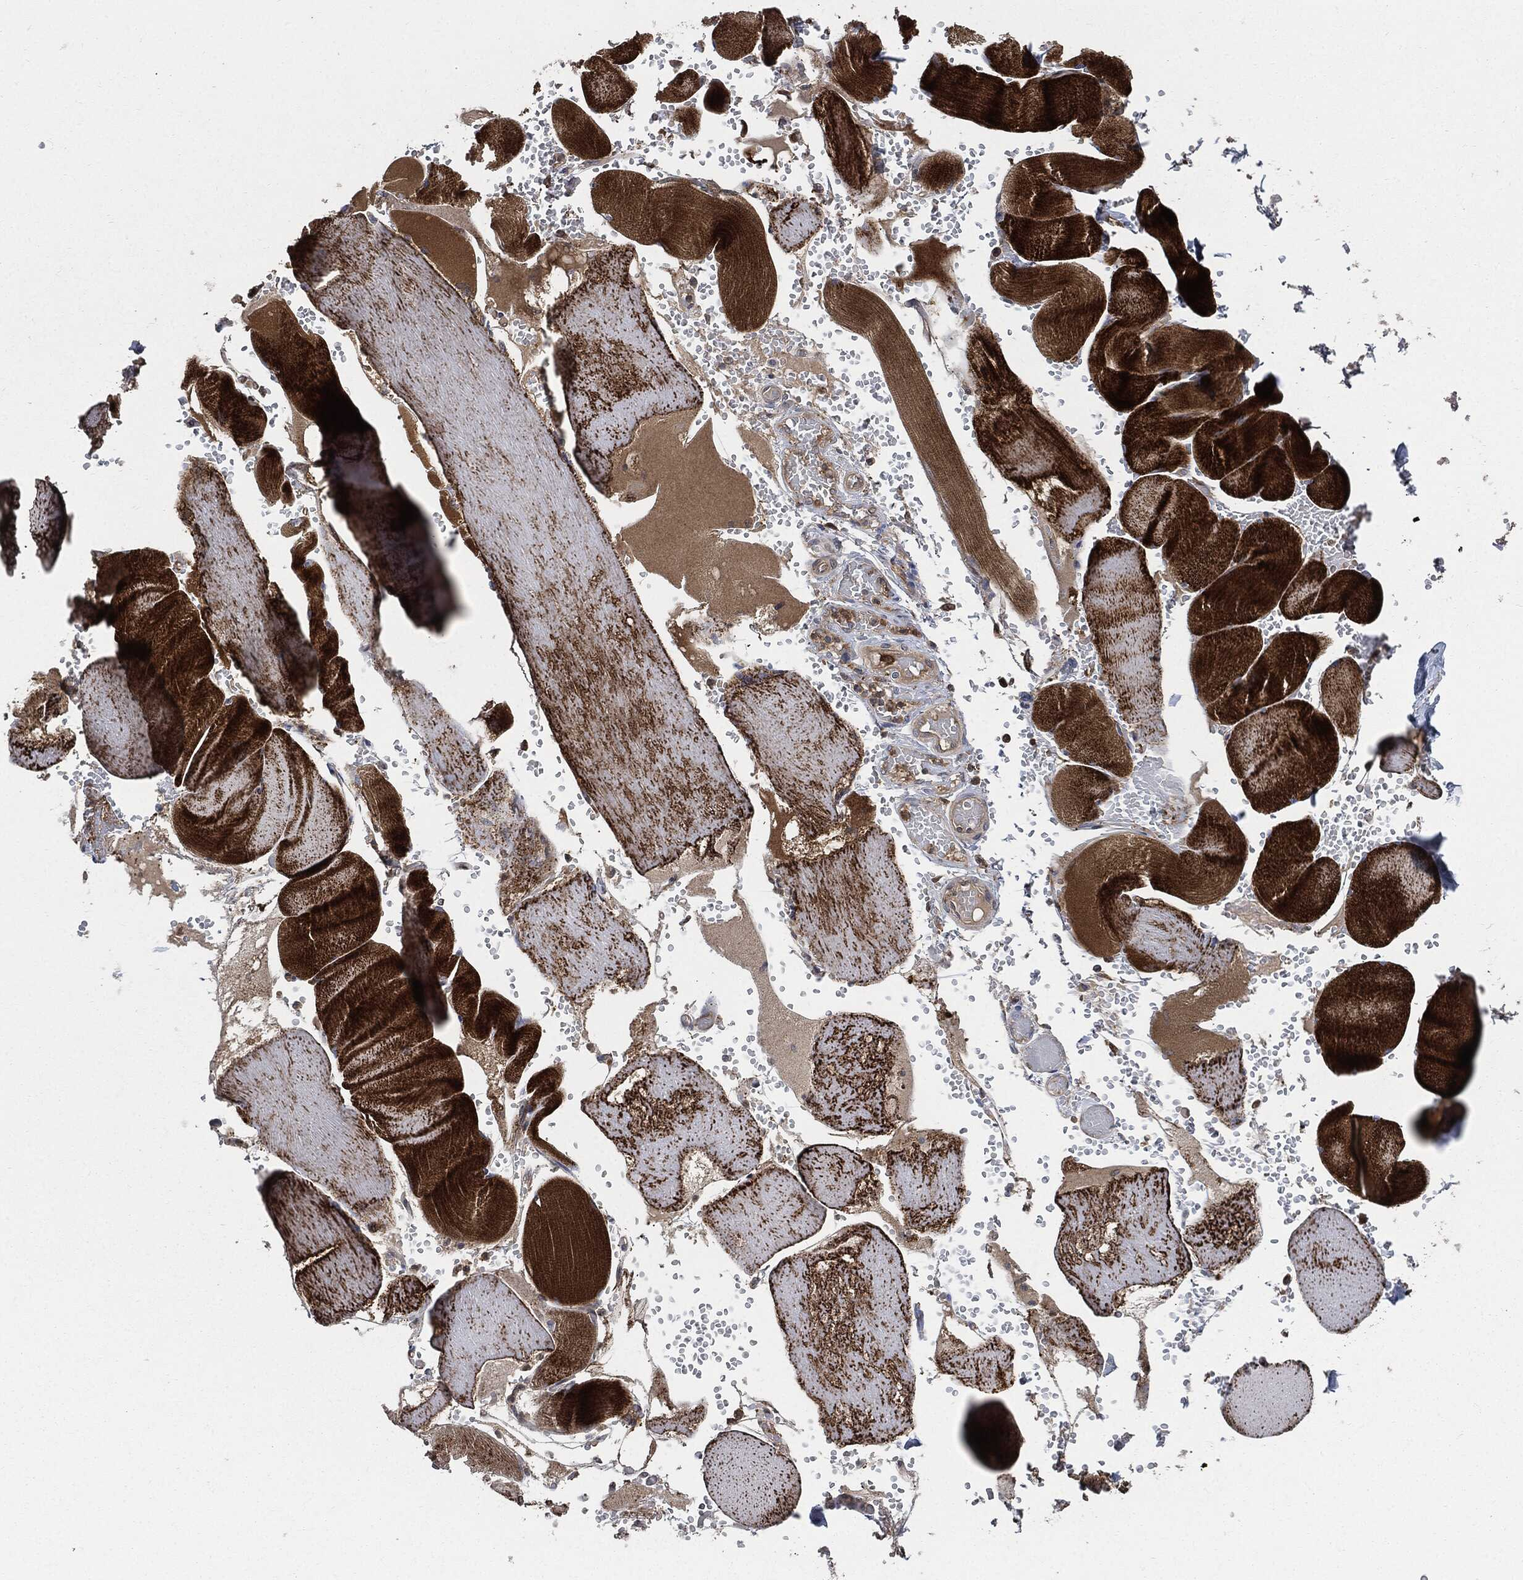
{"staining": {"intensity": "strong", "quantity": ">75%", "location": "cytoplasmic/membranous"}, "tissue": "skeletal muscle", "cell_type": "Myocytes", "image_type": "normal", "snomed": [{"axis": "morphology", "description": "Normal tissue, NOS"}, {"axis": "topography", "description": "Skeletal muscle"}], "caption": "Myocytes reveal high levels of strong cytoplasmic/membranous positivity in about >75% of cells in normal human skeletal muscle. Immunohistochemistry stains the protein in brown and the nuclei are stained blue.", "gene": "XPNPEP1", "patient": {"sex": "male", "age": 56}}